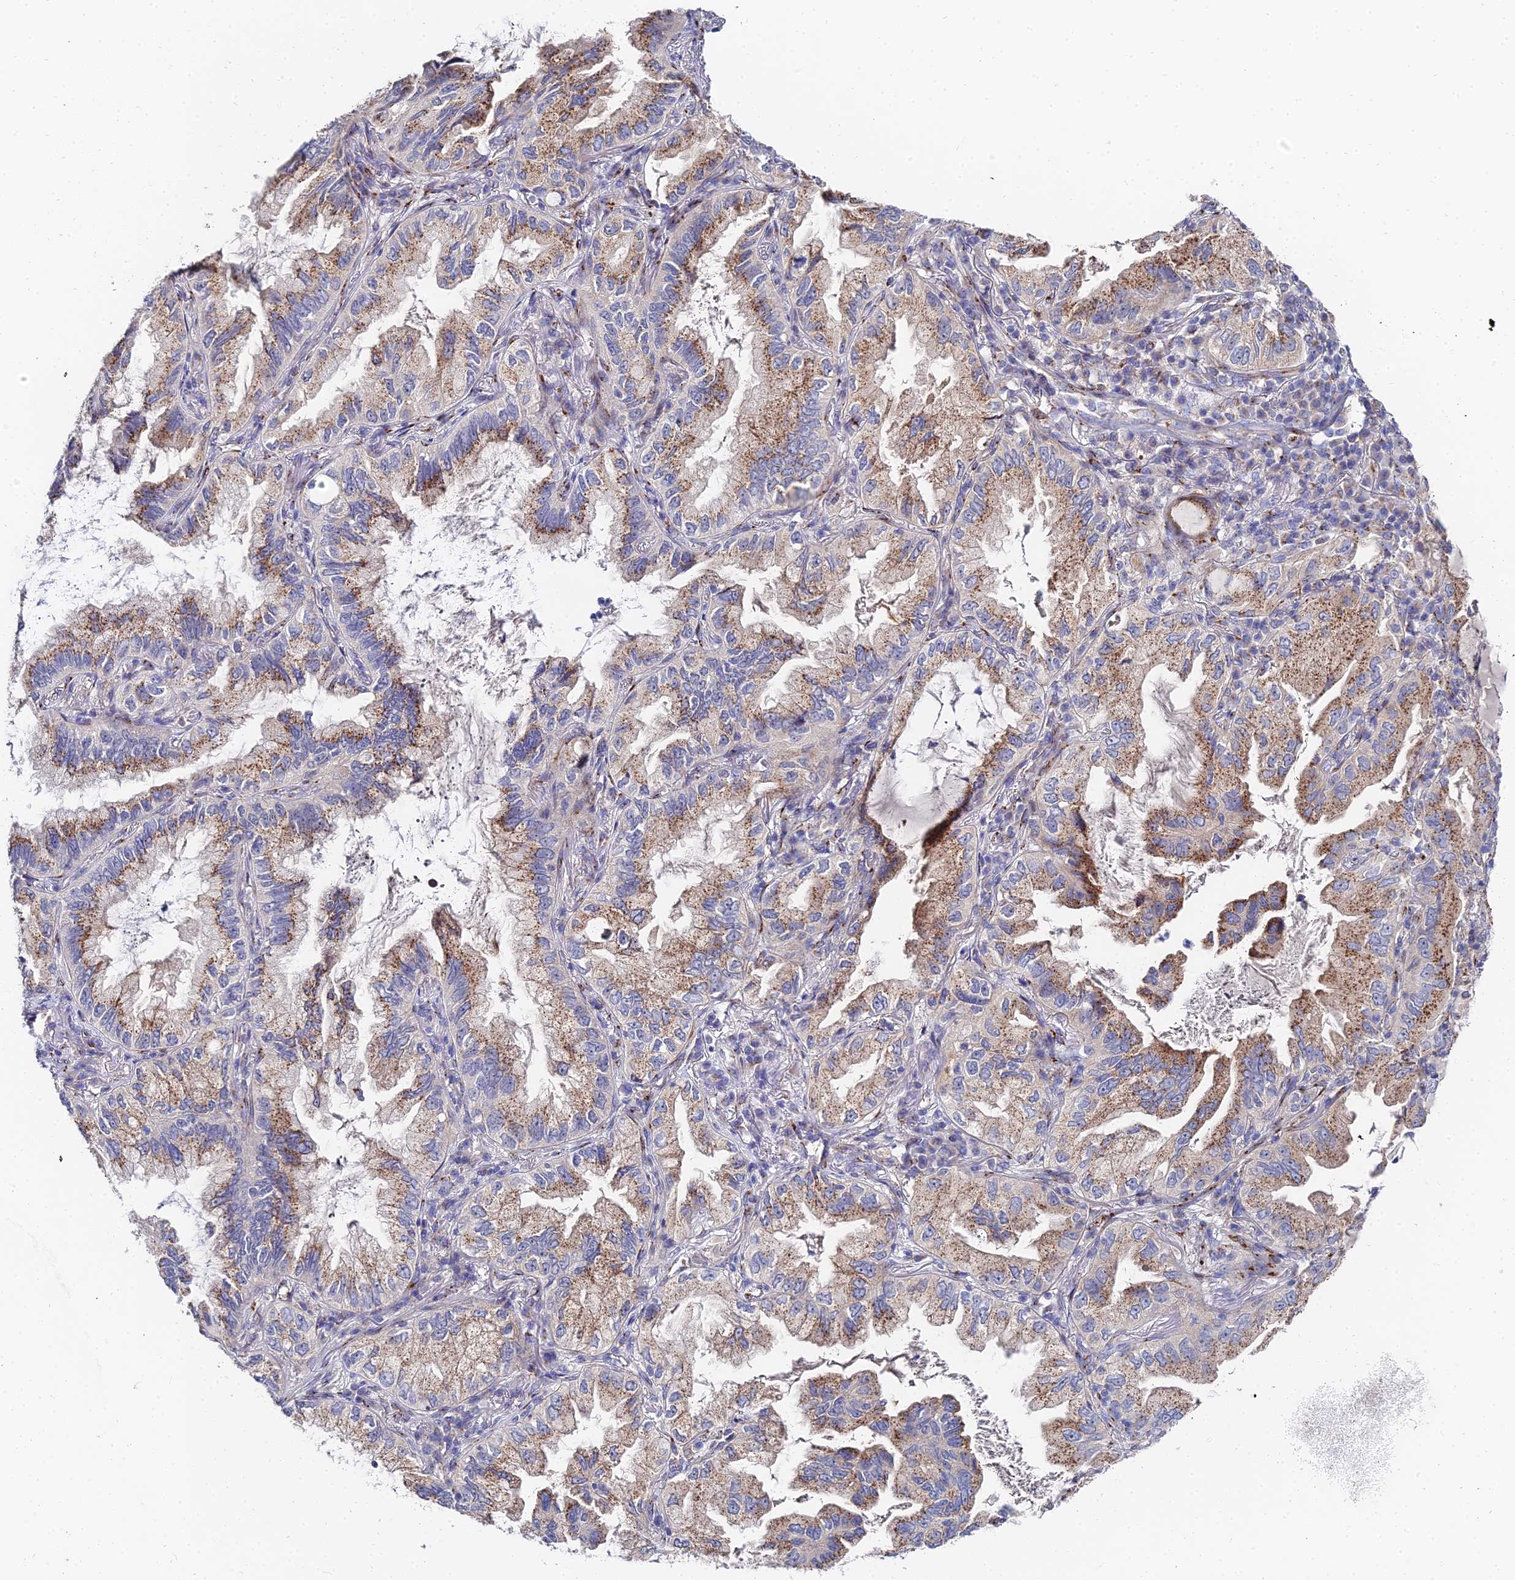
{"staining": {"intensity": "moderate", "quantity": ">75%", "location": "cytoplasmic/membranous"}, "tissue": "lung cancer", "cell_type": "Tumor cells", "image_type": "cancer", "snomed": [{"axis": "morphology", "description": "Adenocarcinoma, NOS"}, {"axis": "topography", "description": "Lung"}], "caption": "Immunohistochemical staining of human lung adenocarcinoma displays moderate cytoplasmic/membranous protein staining in about >75% of tumor cells.", "gene": "BORCS8", "patient": {"sex": "female", "age": 69}}